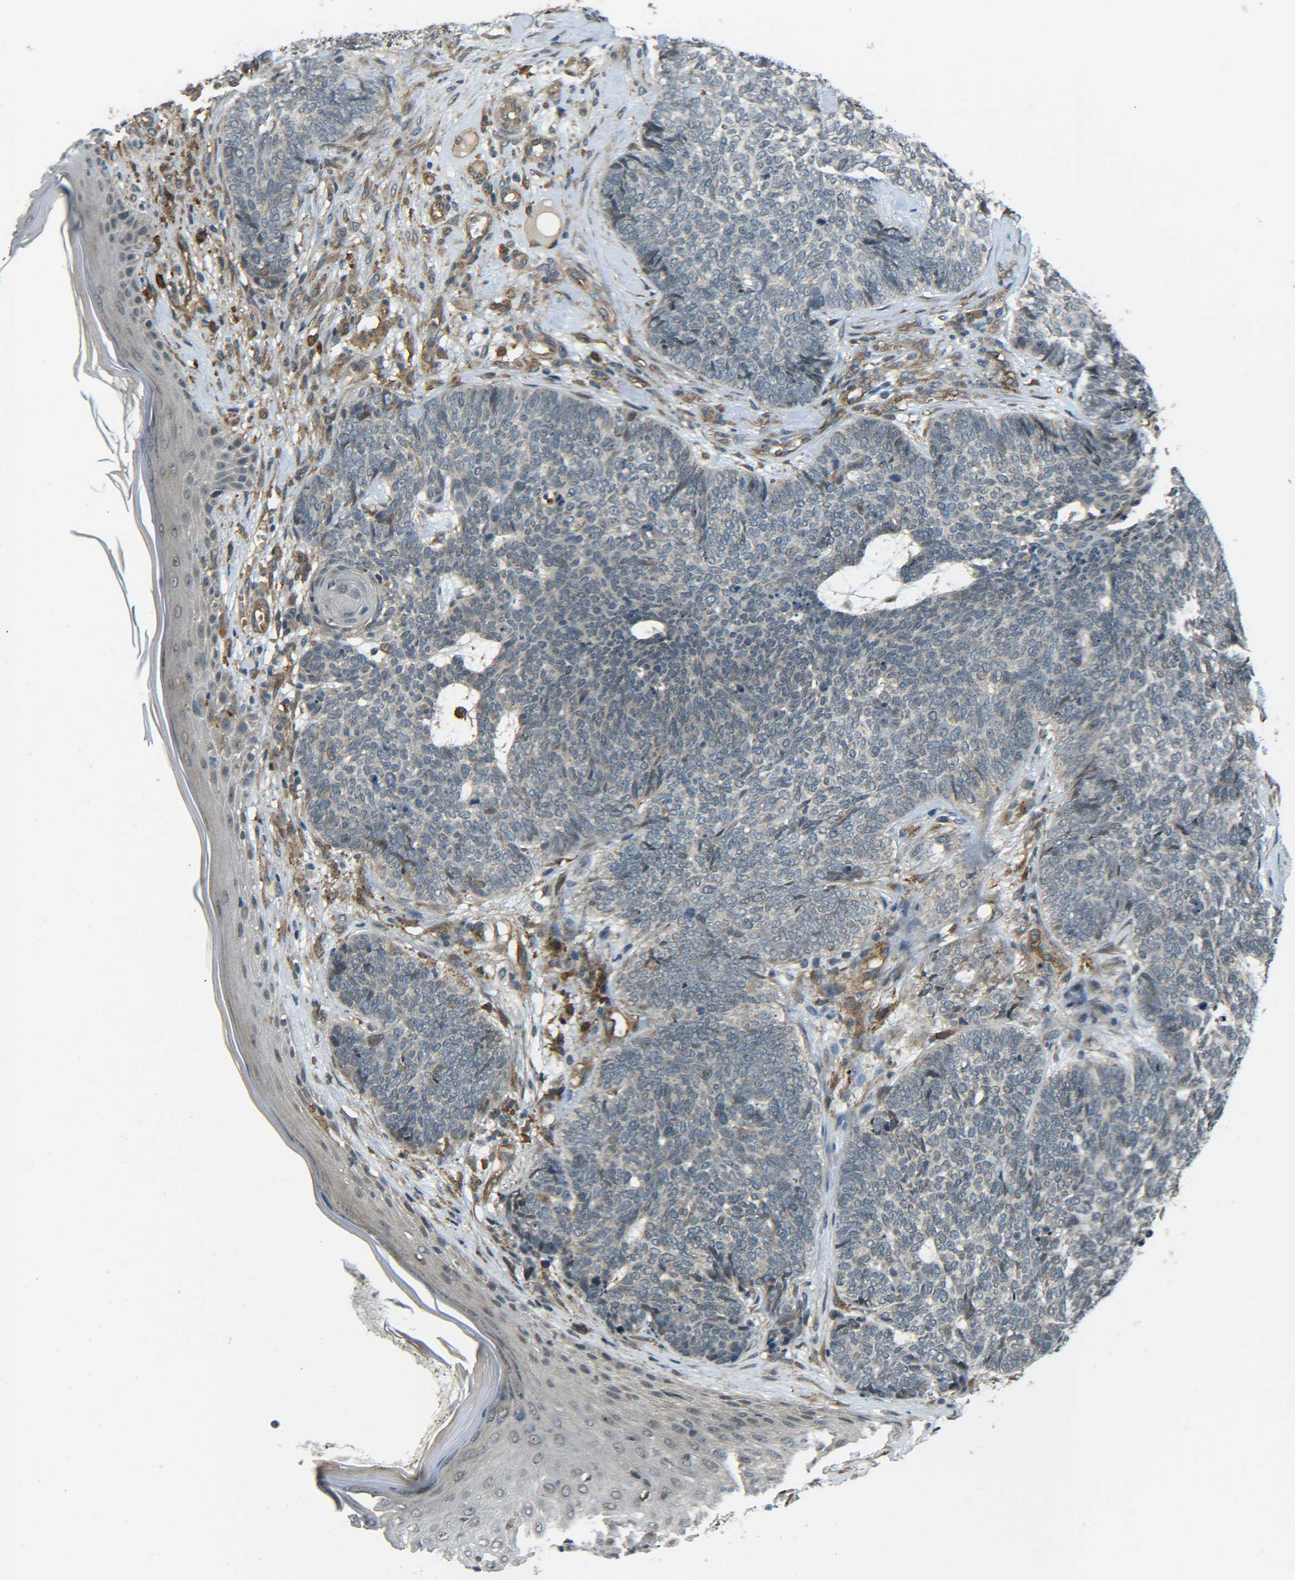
{"staining": {"intensity": "negative", "quantity": "none", "location": "none"}, "tissue": "skin cancer", "cell_type": "Tumor cells", "image_type": "cancer", "snomed": [{"axis": "morphology", "description": "Basal cell carcinoma"}, {"axis": "topography", "description": "Skin"}], "caption": "Tumor cells show no significant protein expression in skin cancer (basal cell carcinoma).", "gene": "DAB2", "patient": {"sex": "female", "age": 84}}